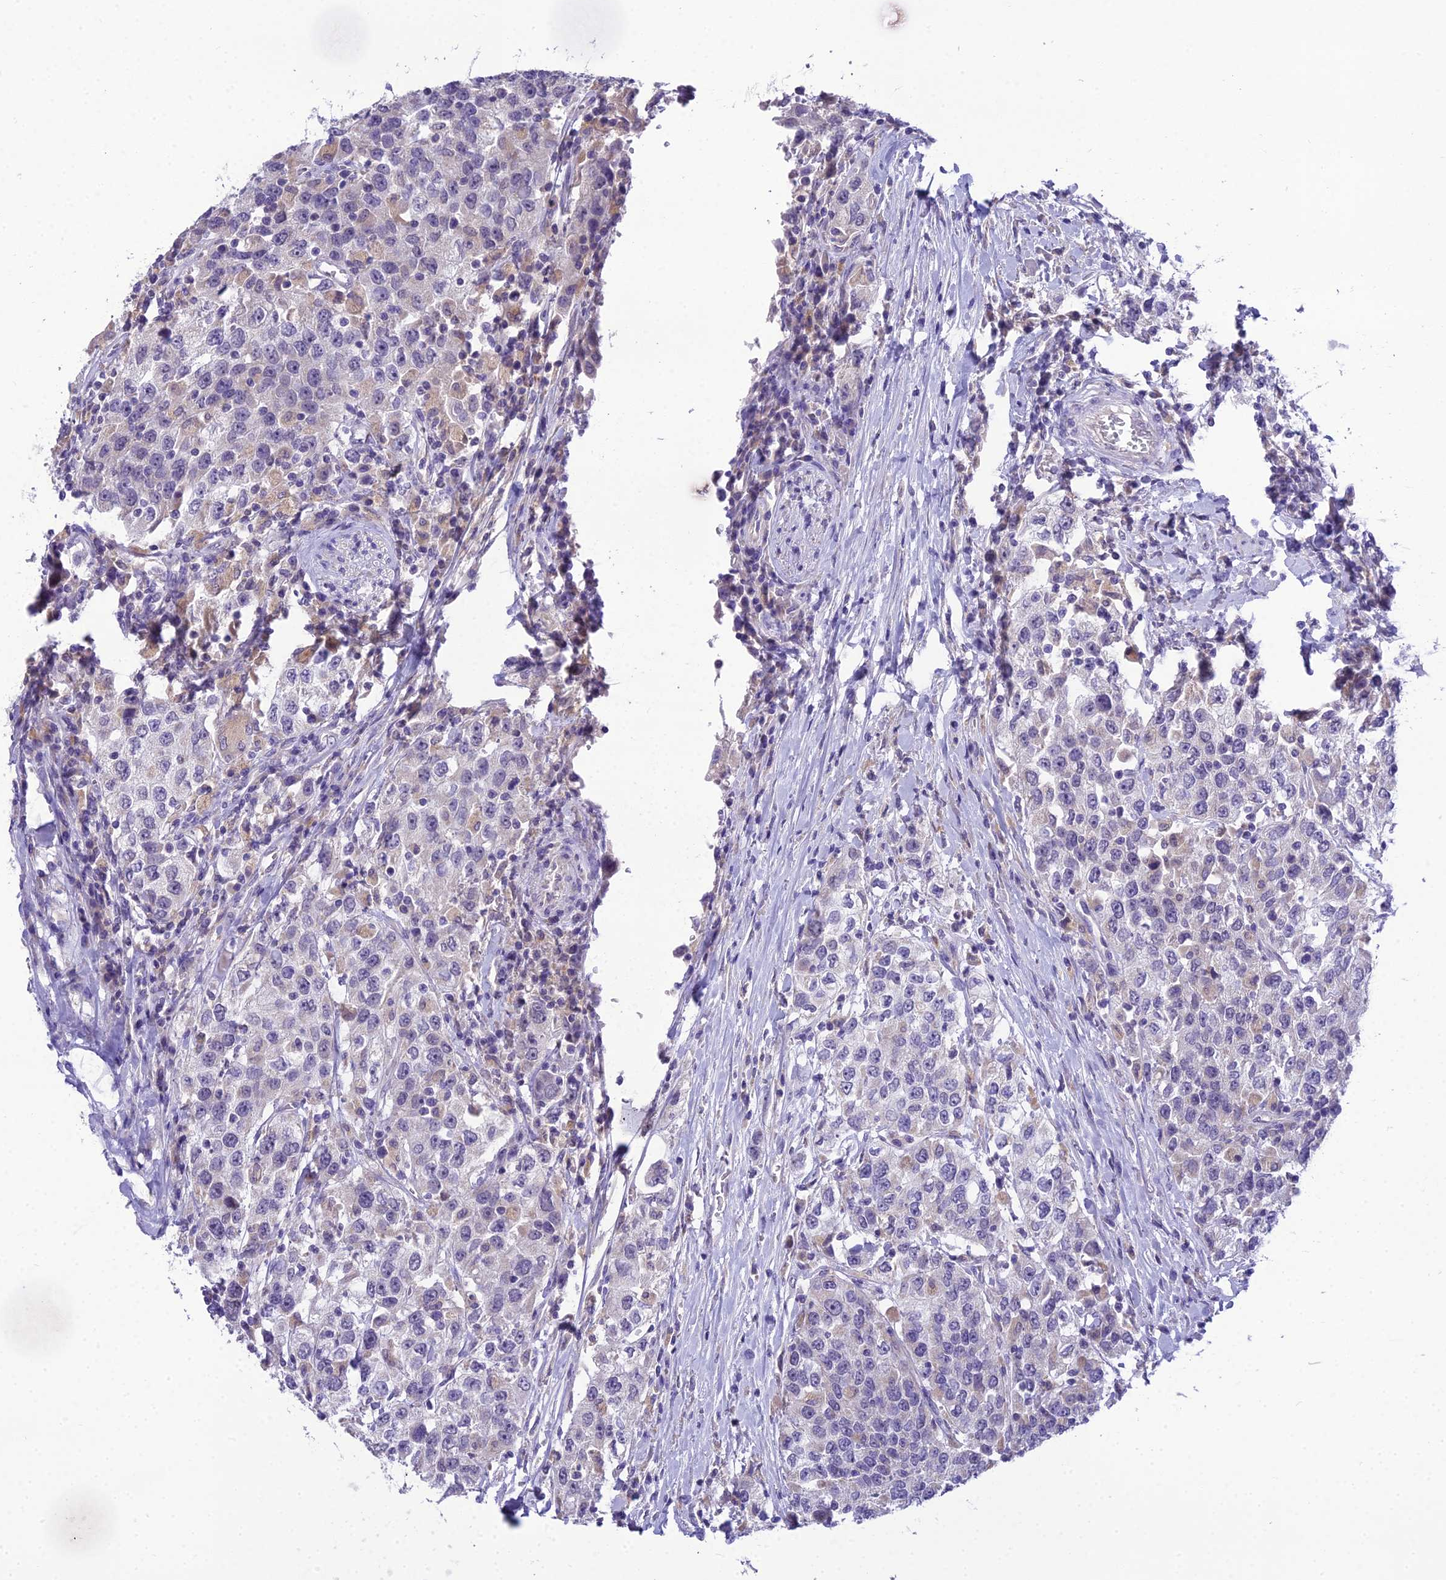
{"staining": {"intensity": "negative", "quantity": "none", "location": "none"}, "tissue": "urothelial cancer", "cell_type": "Tumor cells", "image_type": "cancer", "snomed": [{"axis": "morphology", "description": "Urothelial carcinoma, High grade"}, {"axis": "topography", "description": "Urinary bladder"}], "caption": "DAB (3,3'-diaminobenzidine) immunohistochemical staining of human urothelial cancer shows no significant staining in tumor cells.", "gene": "MIIP", "patient": {"sex": "female", "age": 80}}